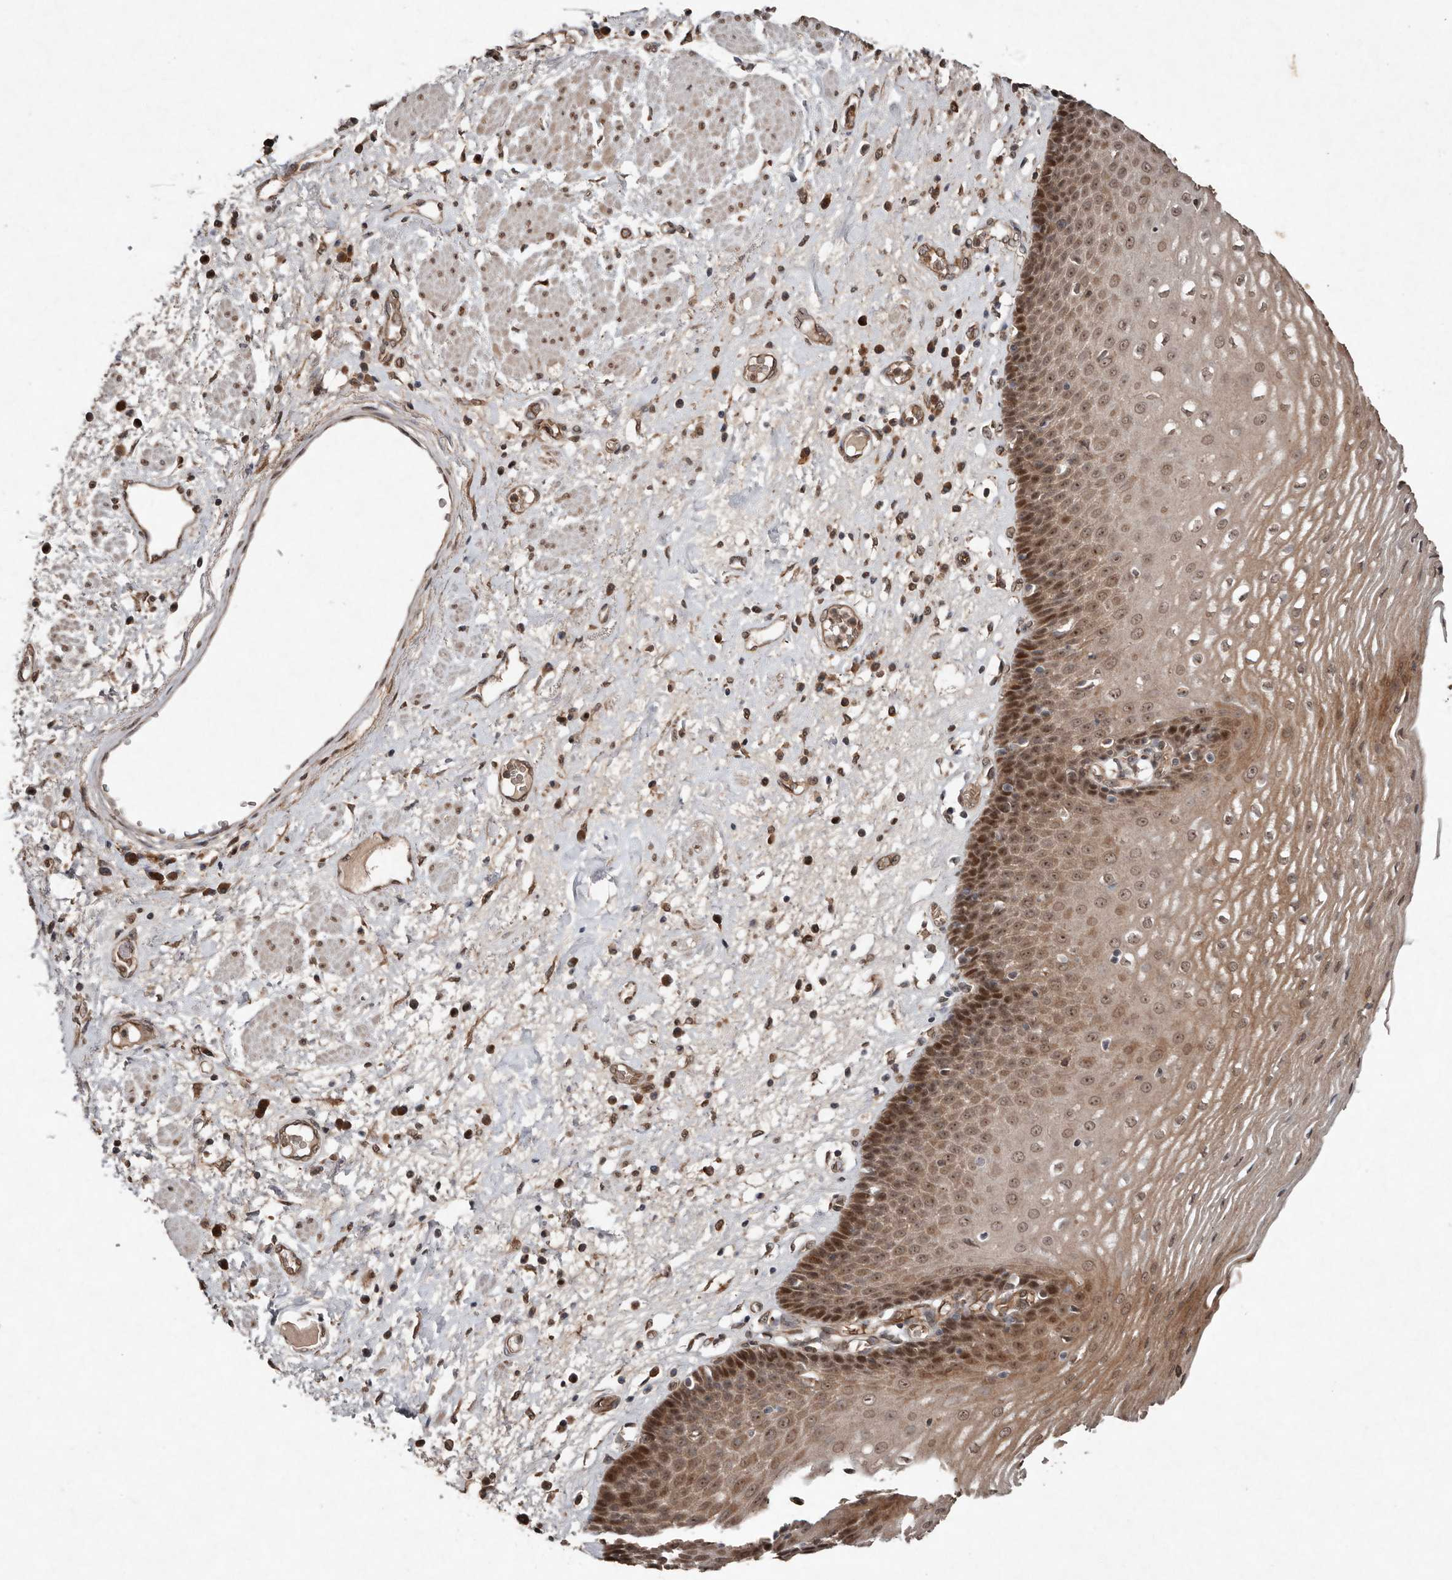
{"staining": {"intensity": "moderate", "quantity": ">75%", "location": "cytoplasmic/membranous,nuclear"}, "tissue": "esophagus", "cell_type": "Squamous epithelial cells", "image_type": "normal", "snomed": [{"axis": "morphology", "description": "Normal tissue, NOS"}, {"axis": "morphology", "description": "Adenocarcinoma, NOS"}, {"axis": "topography", "description": "Esophagus"}], "caption": "The histopathology image exhibits immunohistochemical staining of benign esophagus. There is moderate cytoplasmic/membranous,nuclear expression is seen in about >75% of squamous epithelial cells. (DAB IHC with brightfield microscopy, high magnification).", "gene": "DIP2C", "patient": {"sex": "male", "age": 62}}